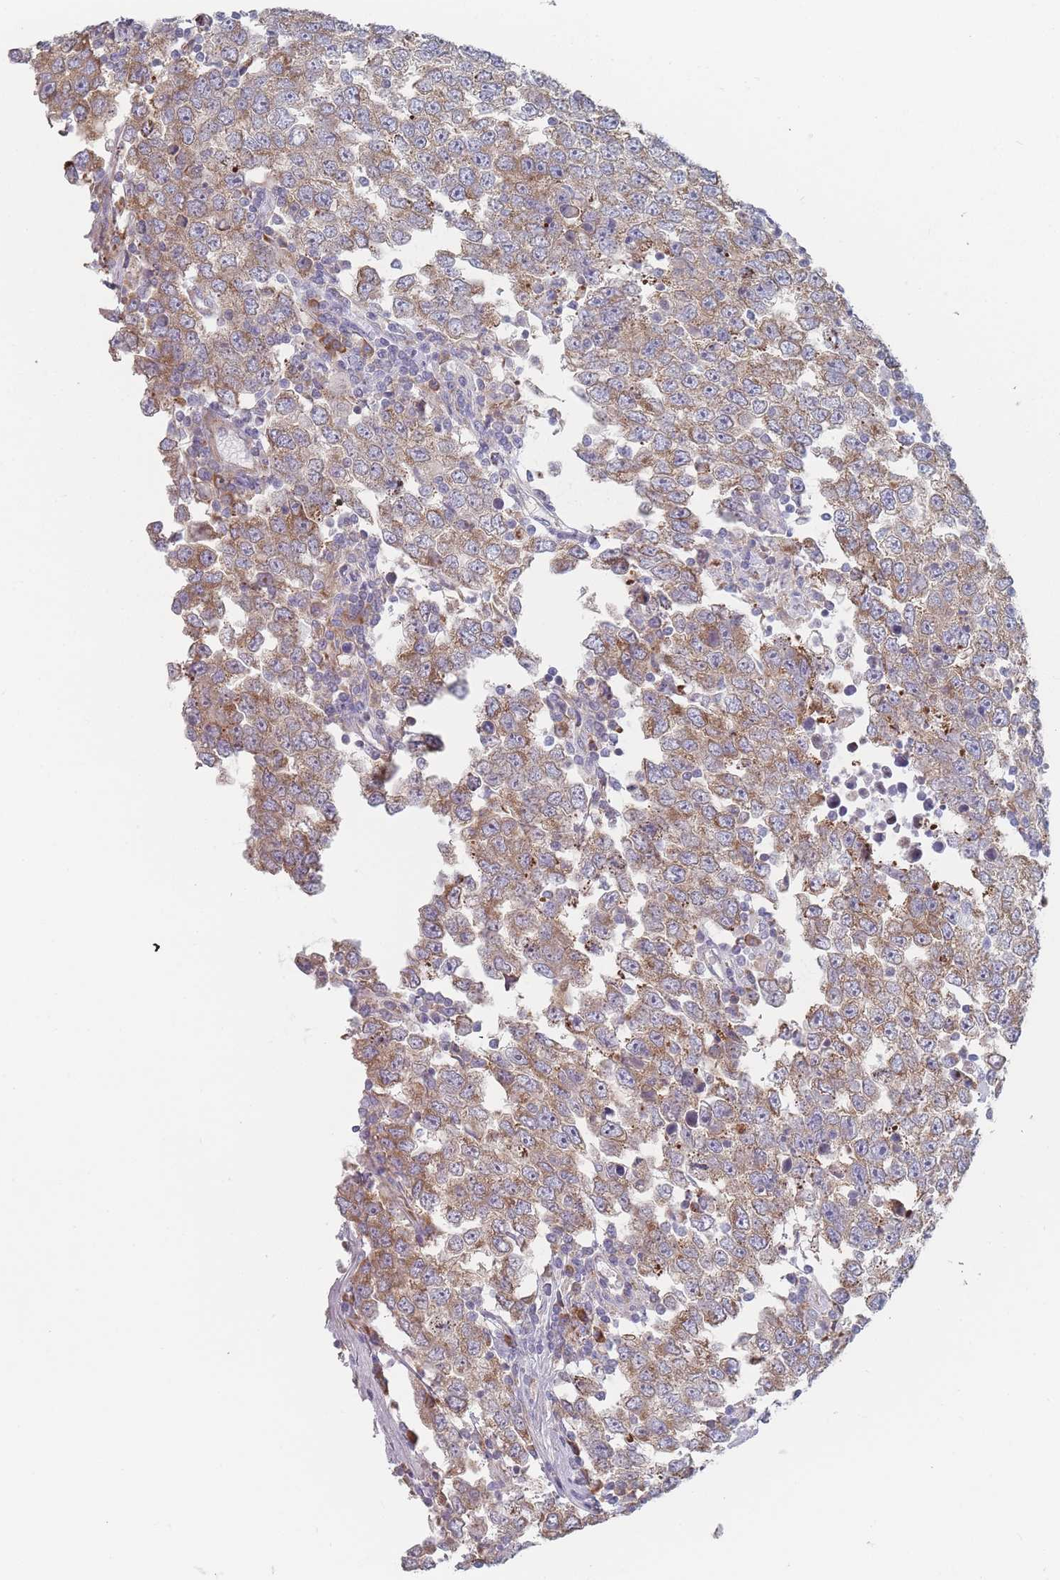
{"staining": {"intensity": "weak", "quantity": ">75%", "location": "cytoplasmic/membranous"}, "tissue": "testis cancer", "cell_type": "Tumor cells", "image_type": "cancer", "snomed": [{"axis": "morphology", "description": "Seminoma, NOS"}, {"axis": "morphology", "description": "Carcinoma, Embryonal, NOS"}, {"axis": "topography", "description": "Testis"}], "caption": "Testis cancer (embryonal carcinoma) stained with a protein marker shows weak staining in tumor cells.", "gene": "CACNG5", "patient": {"sex": "male", "age": 28}}